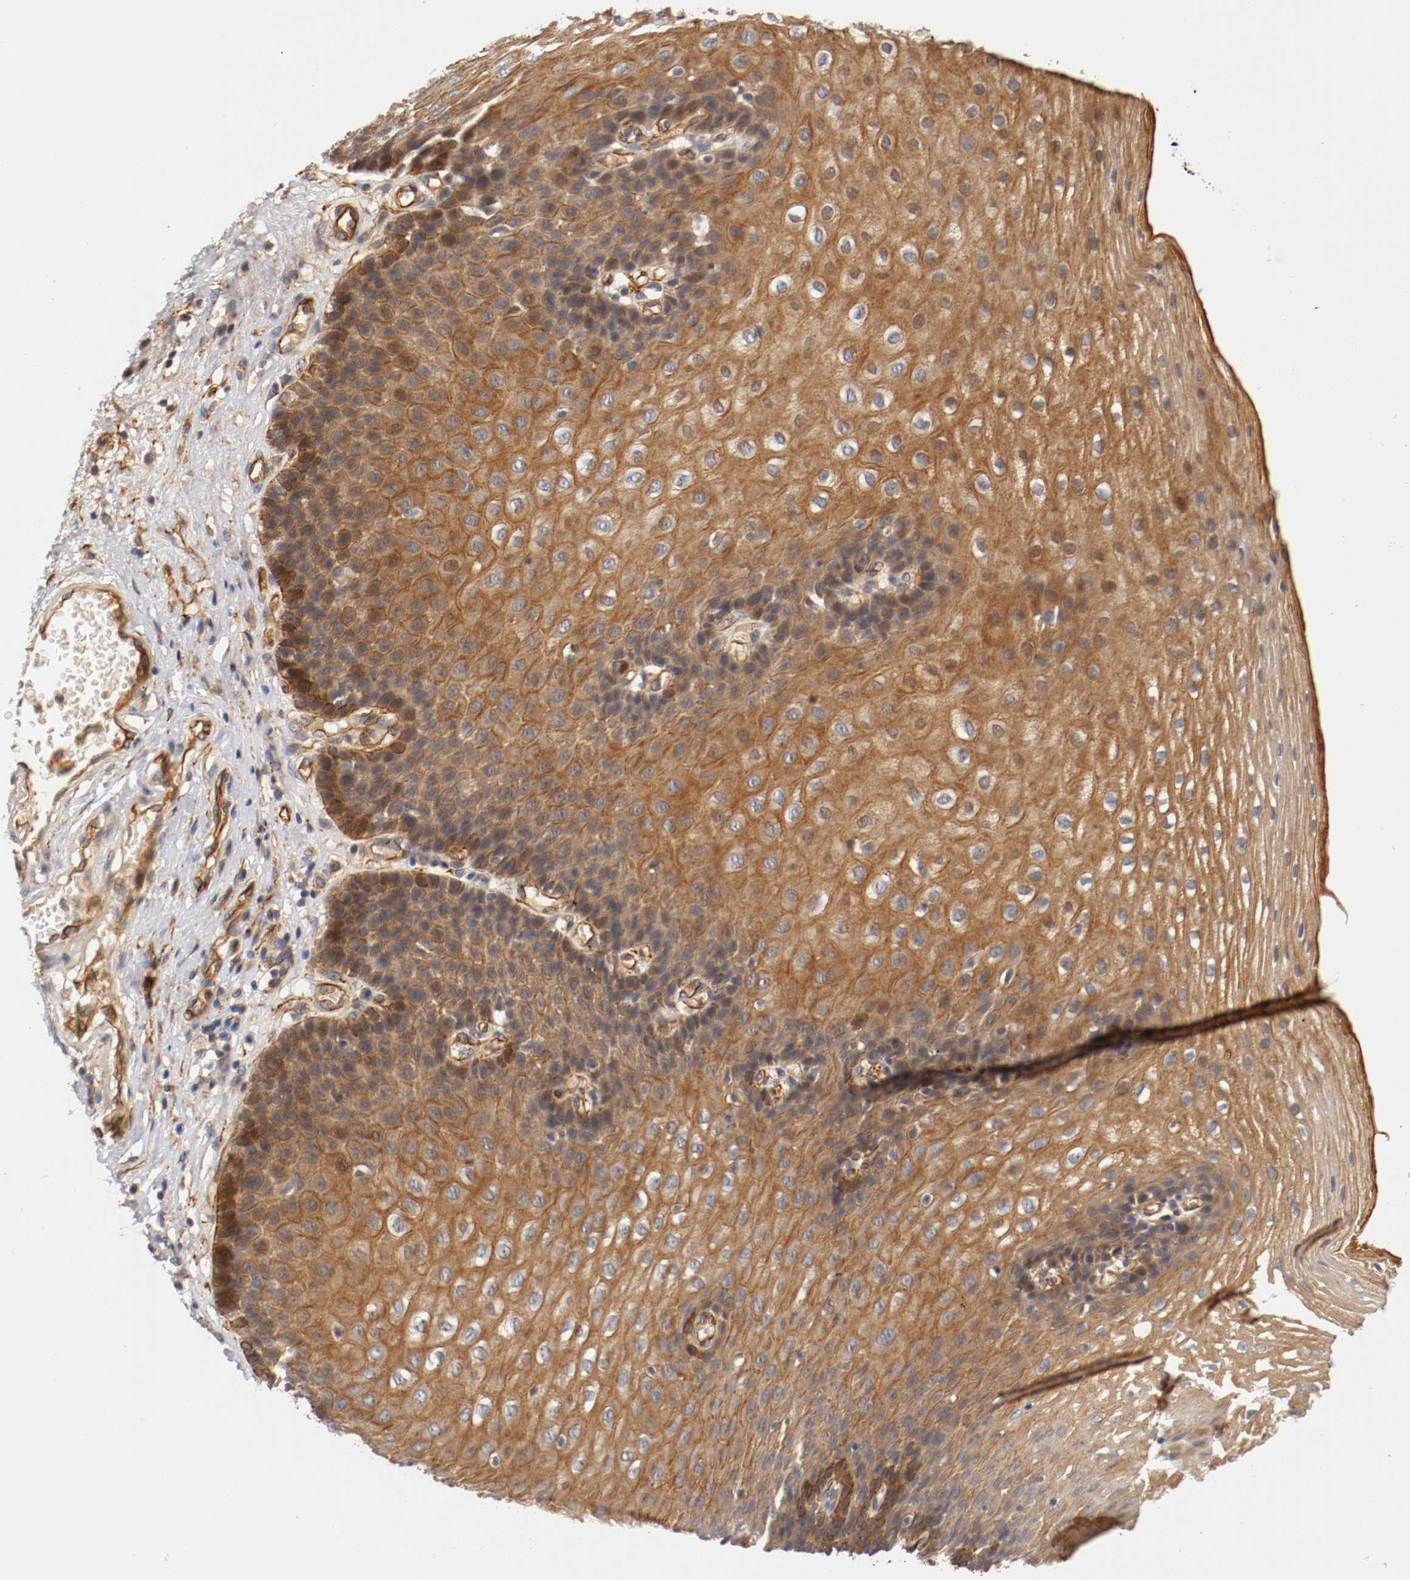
{"staining": {"intensity": "moderate", "quantity": ">75%", "location": "cytoplasmic/membranous"}, "tissue": "esophagus", "cell_type": "Squamous epithelial cells", "image_type": "normal", "snomed": [{"axis": "morphology", "description": "Normal tissue, NOS"}, {"axis": "topography", "description": "Esophagus"}], "caption": "A micrograph showing moderate cytoplasmic/membranous positivity in approximately >75% of squamous epithelial cells in normal esophagus, as visualized by brown immunohistochemical staining.", "gene": "TYK2", "patient": {"sex": "male", "age": 48}}